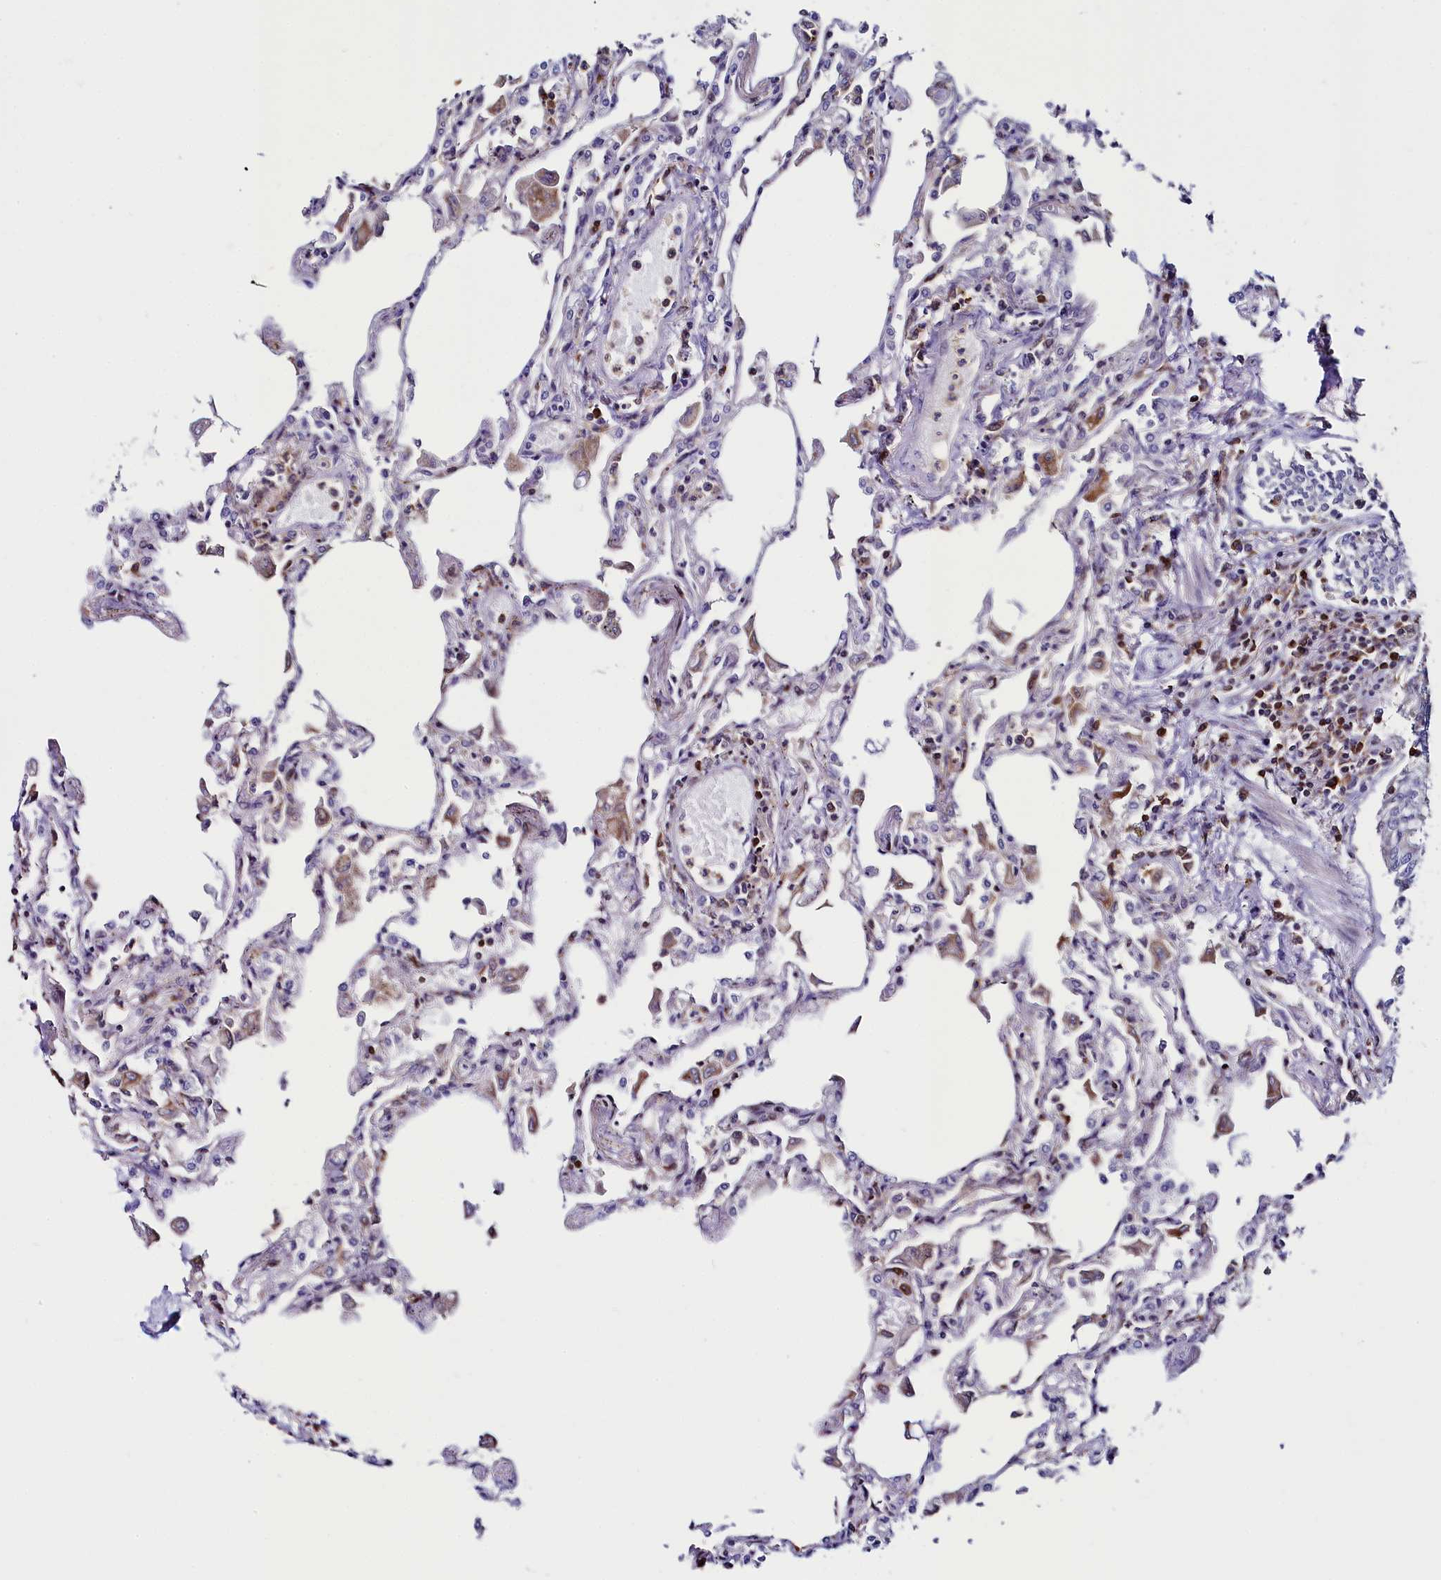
{"staining": {"intensity": "moderate", "quantity": "<25%", "location": "cytoplasmic/membranous"}, "tissue": "lung", "cell_type": "Alveolar cells", "image_type": "normal", "snomed": [{"axis": "morphology", "description": "Normal tissue, NOS"}, {"axis": "topography", "description": "Bronchus"}, {"axis": "topography", "description": "Lung"}], "caption": "Immunohistochemistry of normal human lung displays low levels of moderate cytoplasmic/membranous expression in about <25% of alveolar cells.", "gene": "CIAPIN1", "patient": {"sex": "female", "age": 49}}